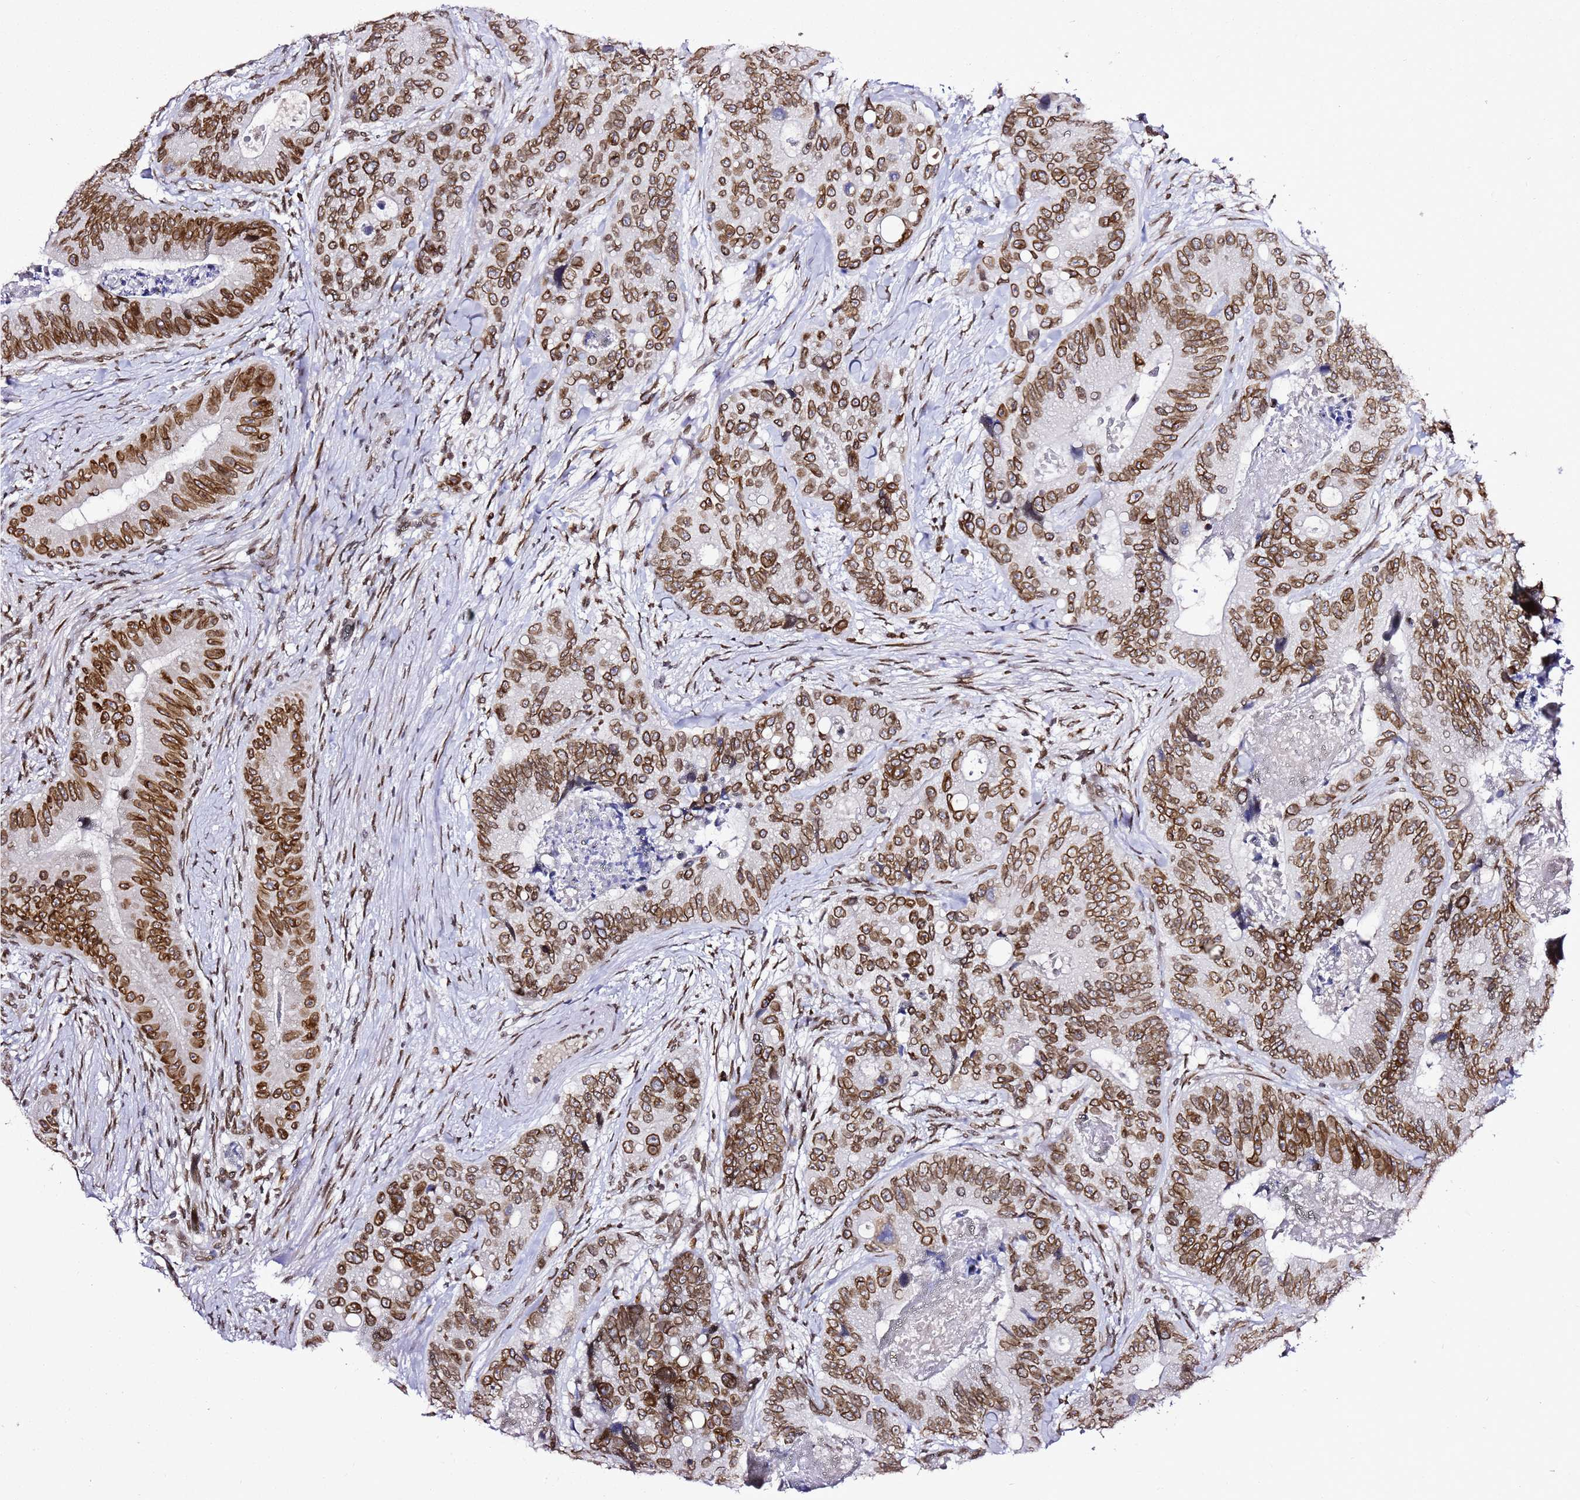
{"staining": {"intensity": "strong", "quantity": ">75%", "location": "nuclear"}, "tissue": "colorectal cancer", "cell_type": "Tumor cells", "image_type": "cancer", "snomed": [{"axis": "morphology", "description": "Adenocarcinoma, NOS"}, {"axis": "topography", "description": "Colon"}], "caption": "Immunohistochemical staining of colorectal cancer (adenocarcinoma) exhibits strong nuclear protein positivity in approximately >75% of tumor cells. (IHC, brightfield microscopy, high magnification).", "gene": "POU6F1", "patient": {"sex": "male", "age": 84}}